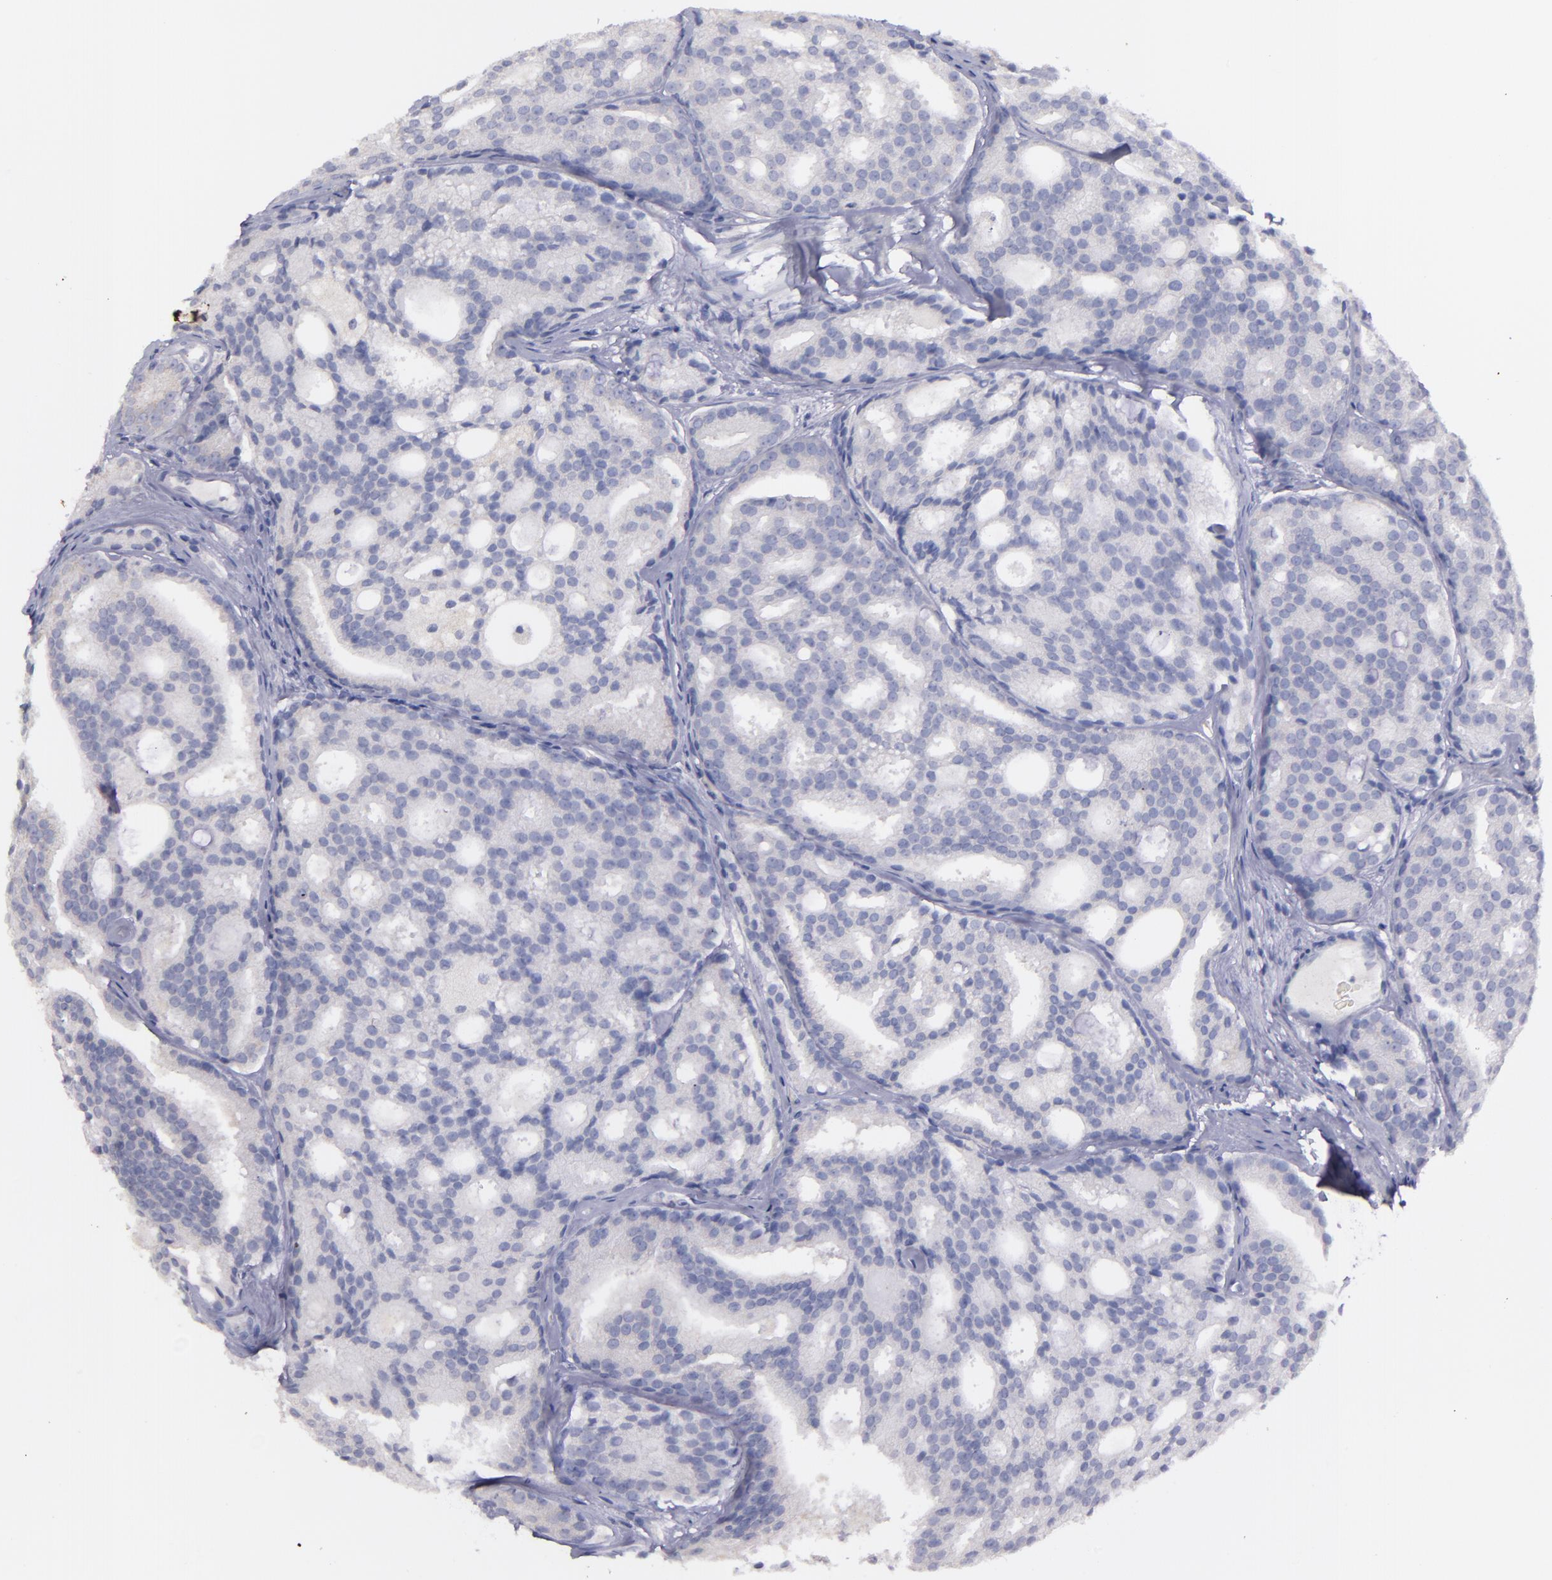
{"staining": {"intensity": "negative", "quantity": "none", "location": "none"}, "tissue": "prostate cancer", "cell_type": "Tumor cells", "image_type": "cancer", "snomed": [{"axis": "morphology", "description": "Adenocarcinoma, High grade"}, {"axis": "topography", "description": "Prostate"}], "caption": "This is a image of immunohistochemistry (IHC) staining of prostate high-grade adenocarcinoma, which shows no staining in tumor cells. Brightfield microscopy of IHC stained with DAB (brown) and hematoxylin (blue), captured at high magnification.", "gene": "SNAP25", "patient": {"sex": "male", "age": 64}}